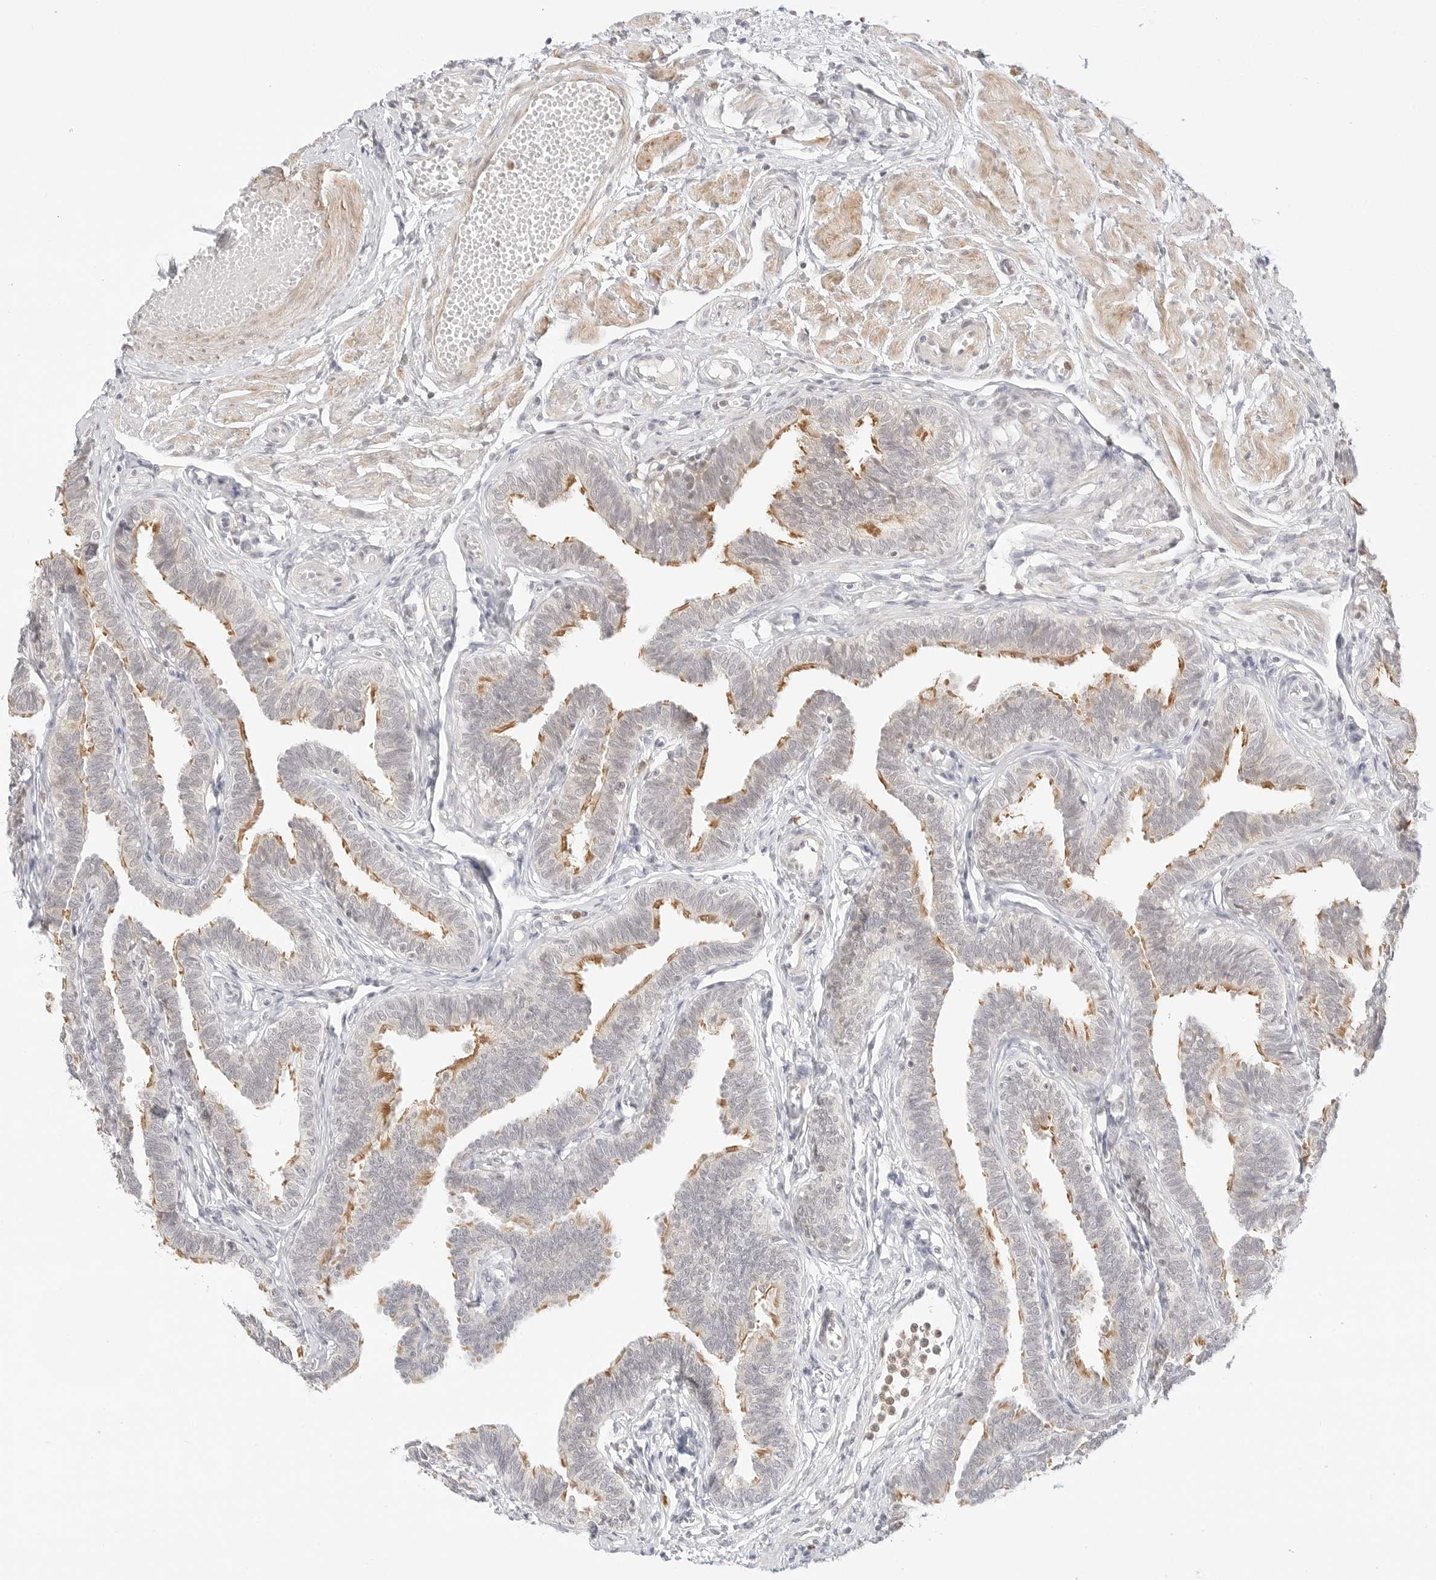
{"staining": {"intensity": "moderate", "quantity": "25%-75%", "location": "cytoplasmic/membranous"}, "tissue": "fallopian tube", "cell_type": "Glandular cells", "image_type": "normal", "snomed": [{"axis": "morphology", "description": "Normal tissue, NOS"}, {"axis": "topography", "description": "Fallopian tube"}, {"axis": "topography", "description": "Ovary"}], "caption": "Fallopian tube was stained to show a protein in brown. There is medium levels of moderate cytoplasmic/membranous staining in approximately 25%-75% of glandular cells. (Stains: DAB (3,3'-diaminobenzidine) in brown, nuclei in blue, Microscopy: brightfield microscopy at high magnification).", "gene": "GNAS", "patient": {"sex": "female", "age": 23}}